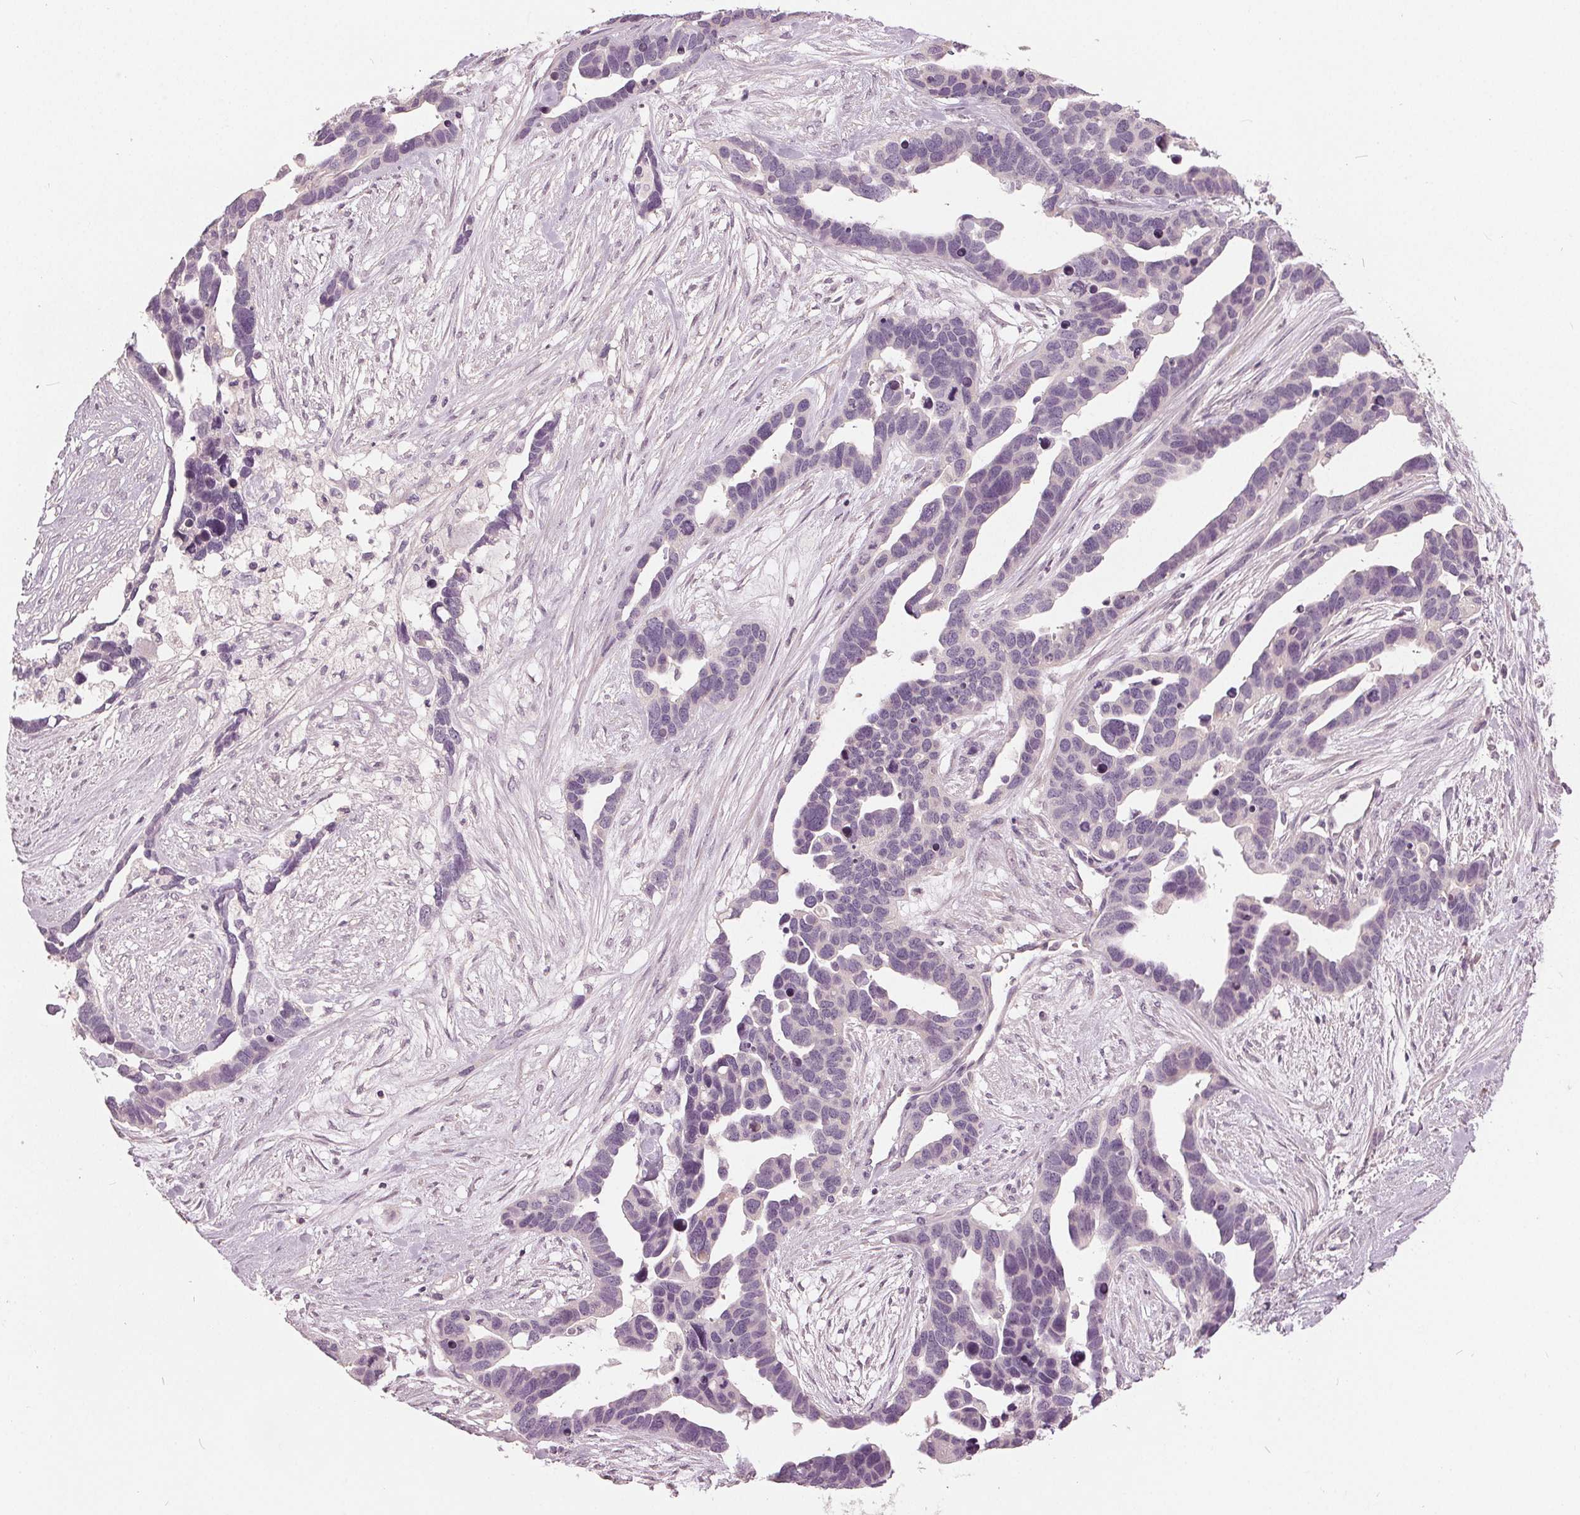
{"staining": {"intensity": "negative", "quantity": "none", "location": "none"}, "tissue": "ovarian cancer", "cell_type": "Tumor cells", "image_type": "cancer", "snomed": [{"axis": "morphology", "description": "Cystadenocarcinoma, serous, NOS"}, {"axis": "topography", "description": "Ovary"}], "caption": "The photomicrograph reveals no significant expression in tumor cells of ovarian cancer (serous cystadenocarcinoma).", "gene": "KLK13", "patient": {"sex": "female", "age": 54}}